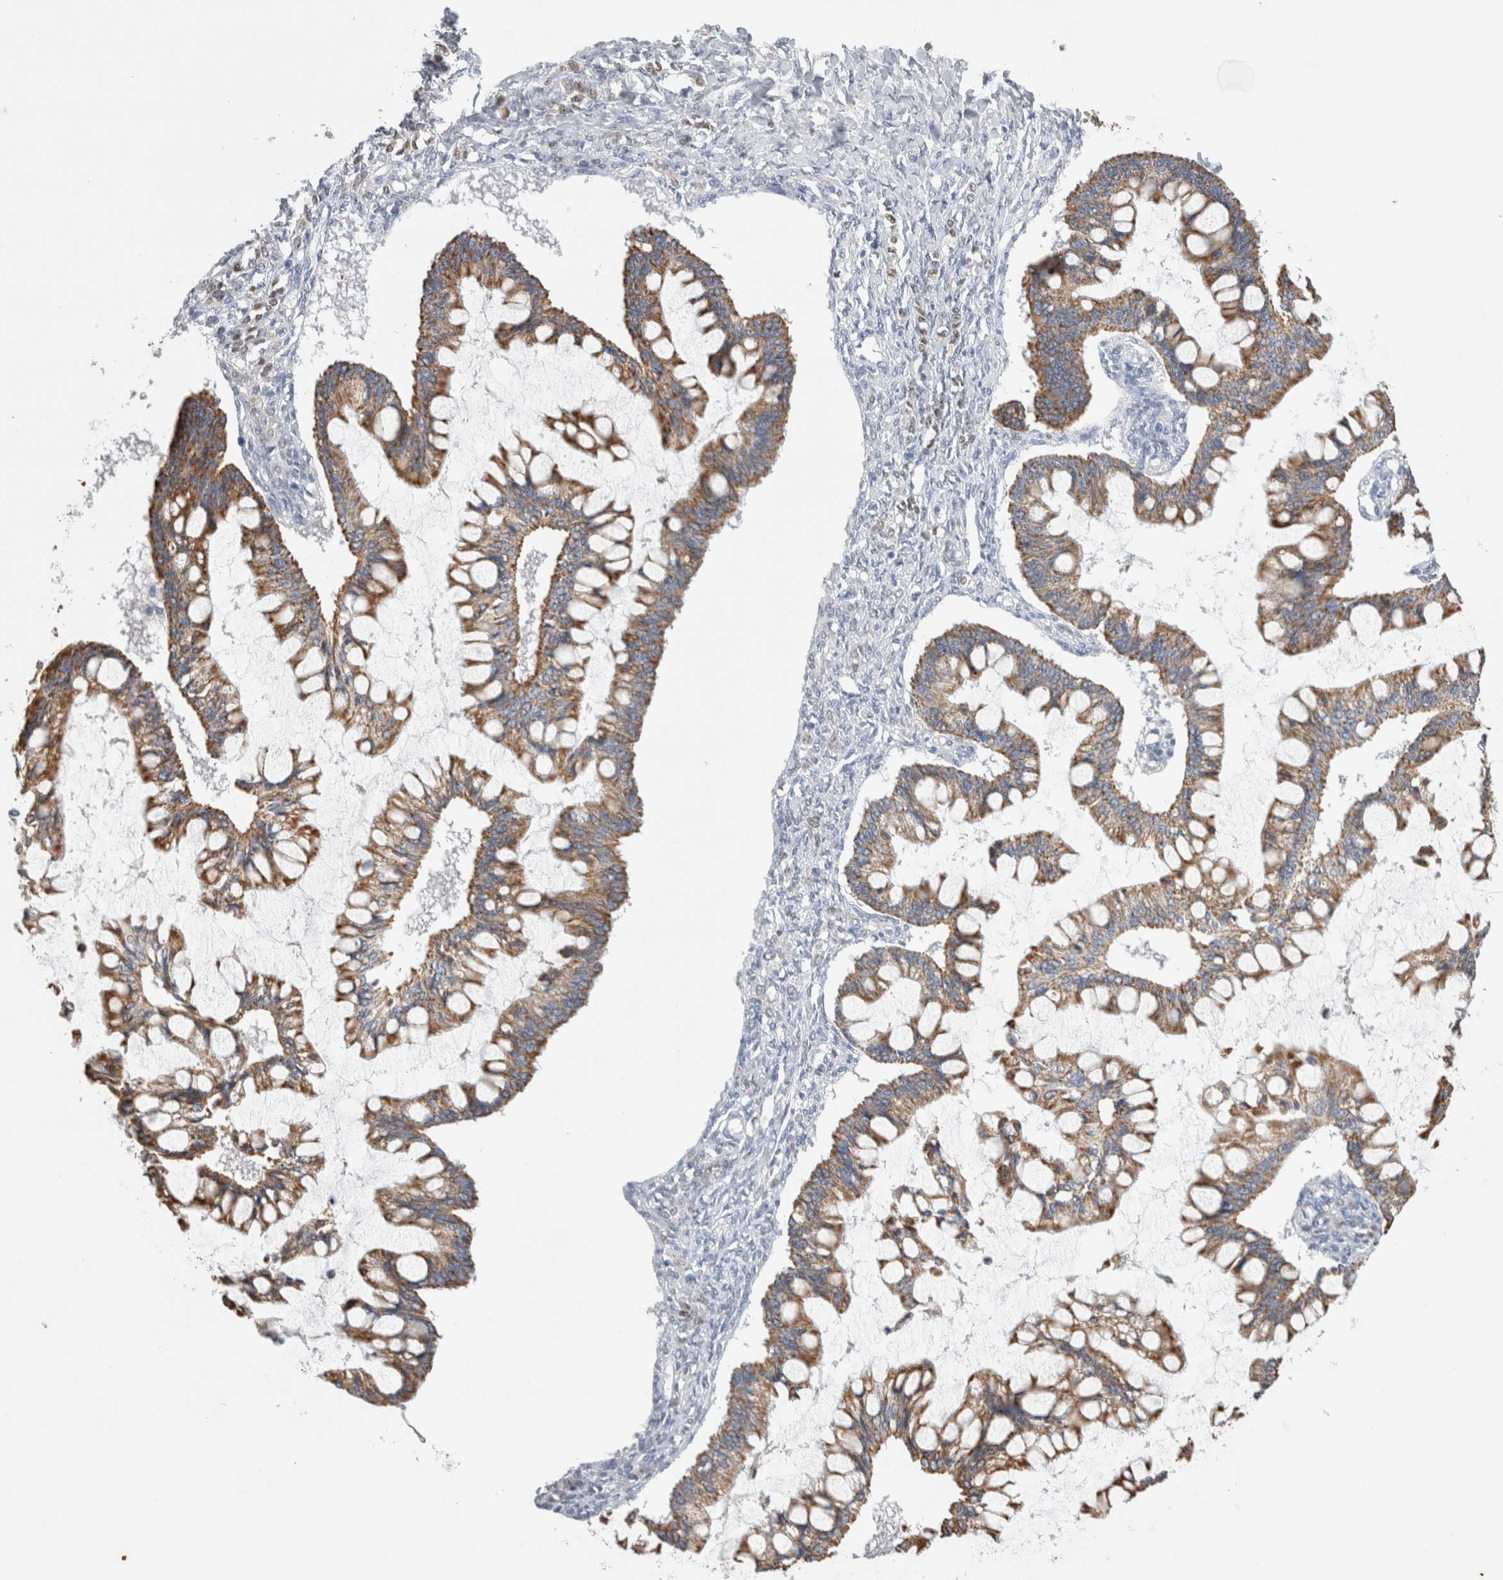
{"staining": {"intensity": "moderate", "quantity": ">75%", "location": "cytoplasmic/membranous"}, "tissue": "ovarian cancer", "cell_type": "Tumor cells", "image_type": "cancer", "snomed": [{"axis": "morphology", "description": "Cystadenocarcinoma, mucinous, NOS"}, {"axis": "topography", "description": "Ovary"}], "caption": "Human ovarian cancer (mucinous cystadenocarcinoma) stained with a protein marker shows moderate staining in tumor cells.", "gene": "AGMAT", "patient": {"sex": "female", "age": 73}}